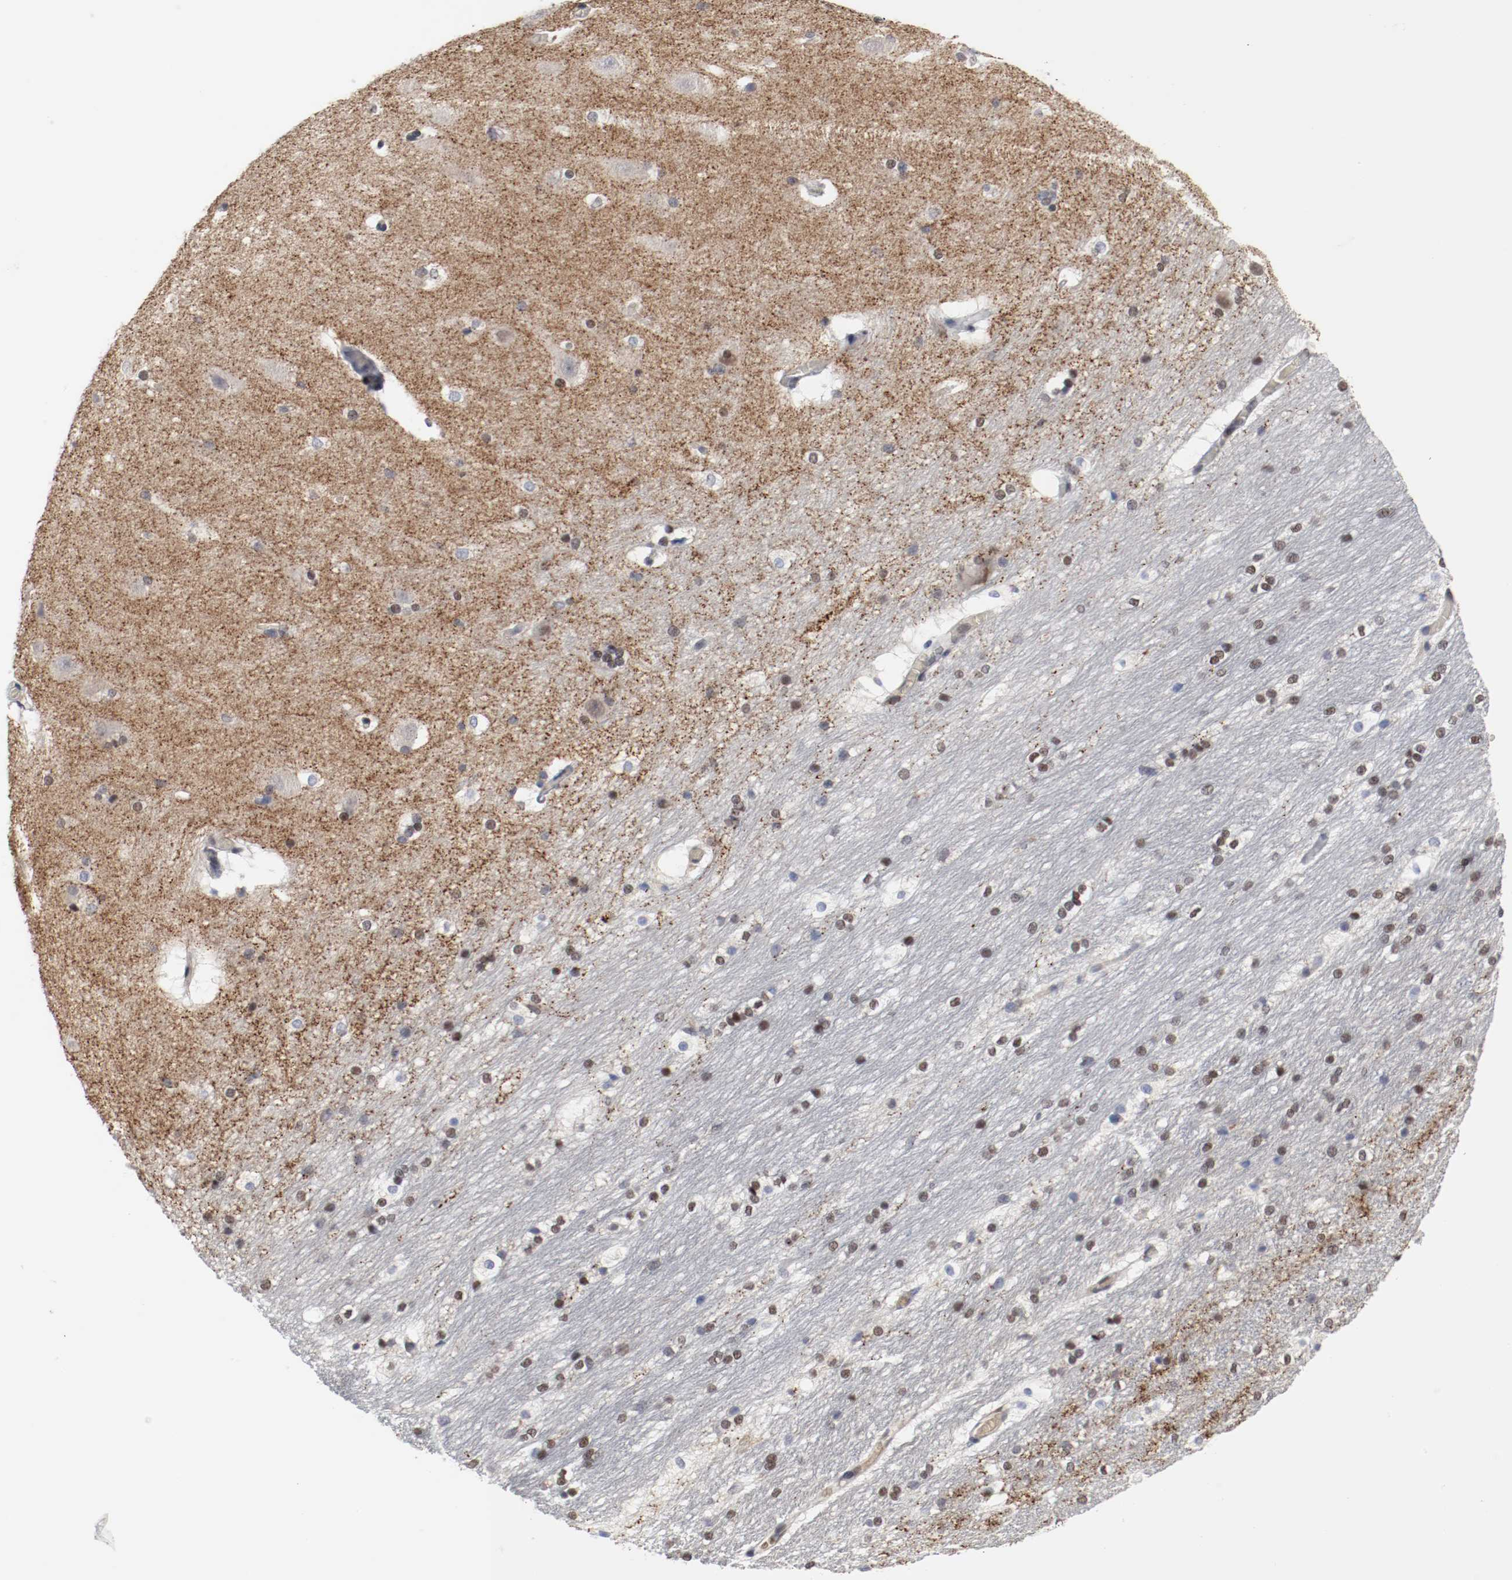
{"staining": {"intensity": "negative", "quantity": "none", "location": "none"}, "tissue": "hippocampus", "cell_type": "Glial cells", "image_type": "normal", "snomed": [{"axis": "morphology", "description": "Normal tissue, NOS"}, {"axis": "topography", "description": "Hippocampus"}], "caption": "DAB (3,3'-diaminobenzidine) immunohistochemical staining of normal human hippocampus shows no significant expression in glial cells.", "gene": "JUND", "patient": {"sex": "female", "age": 19}}